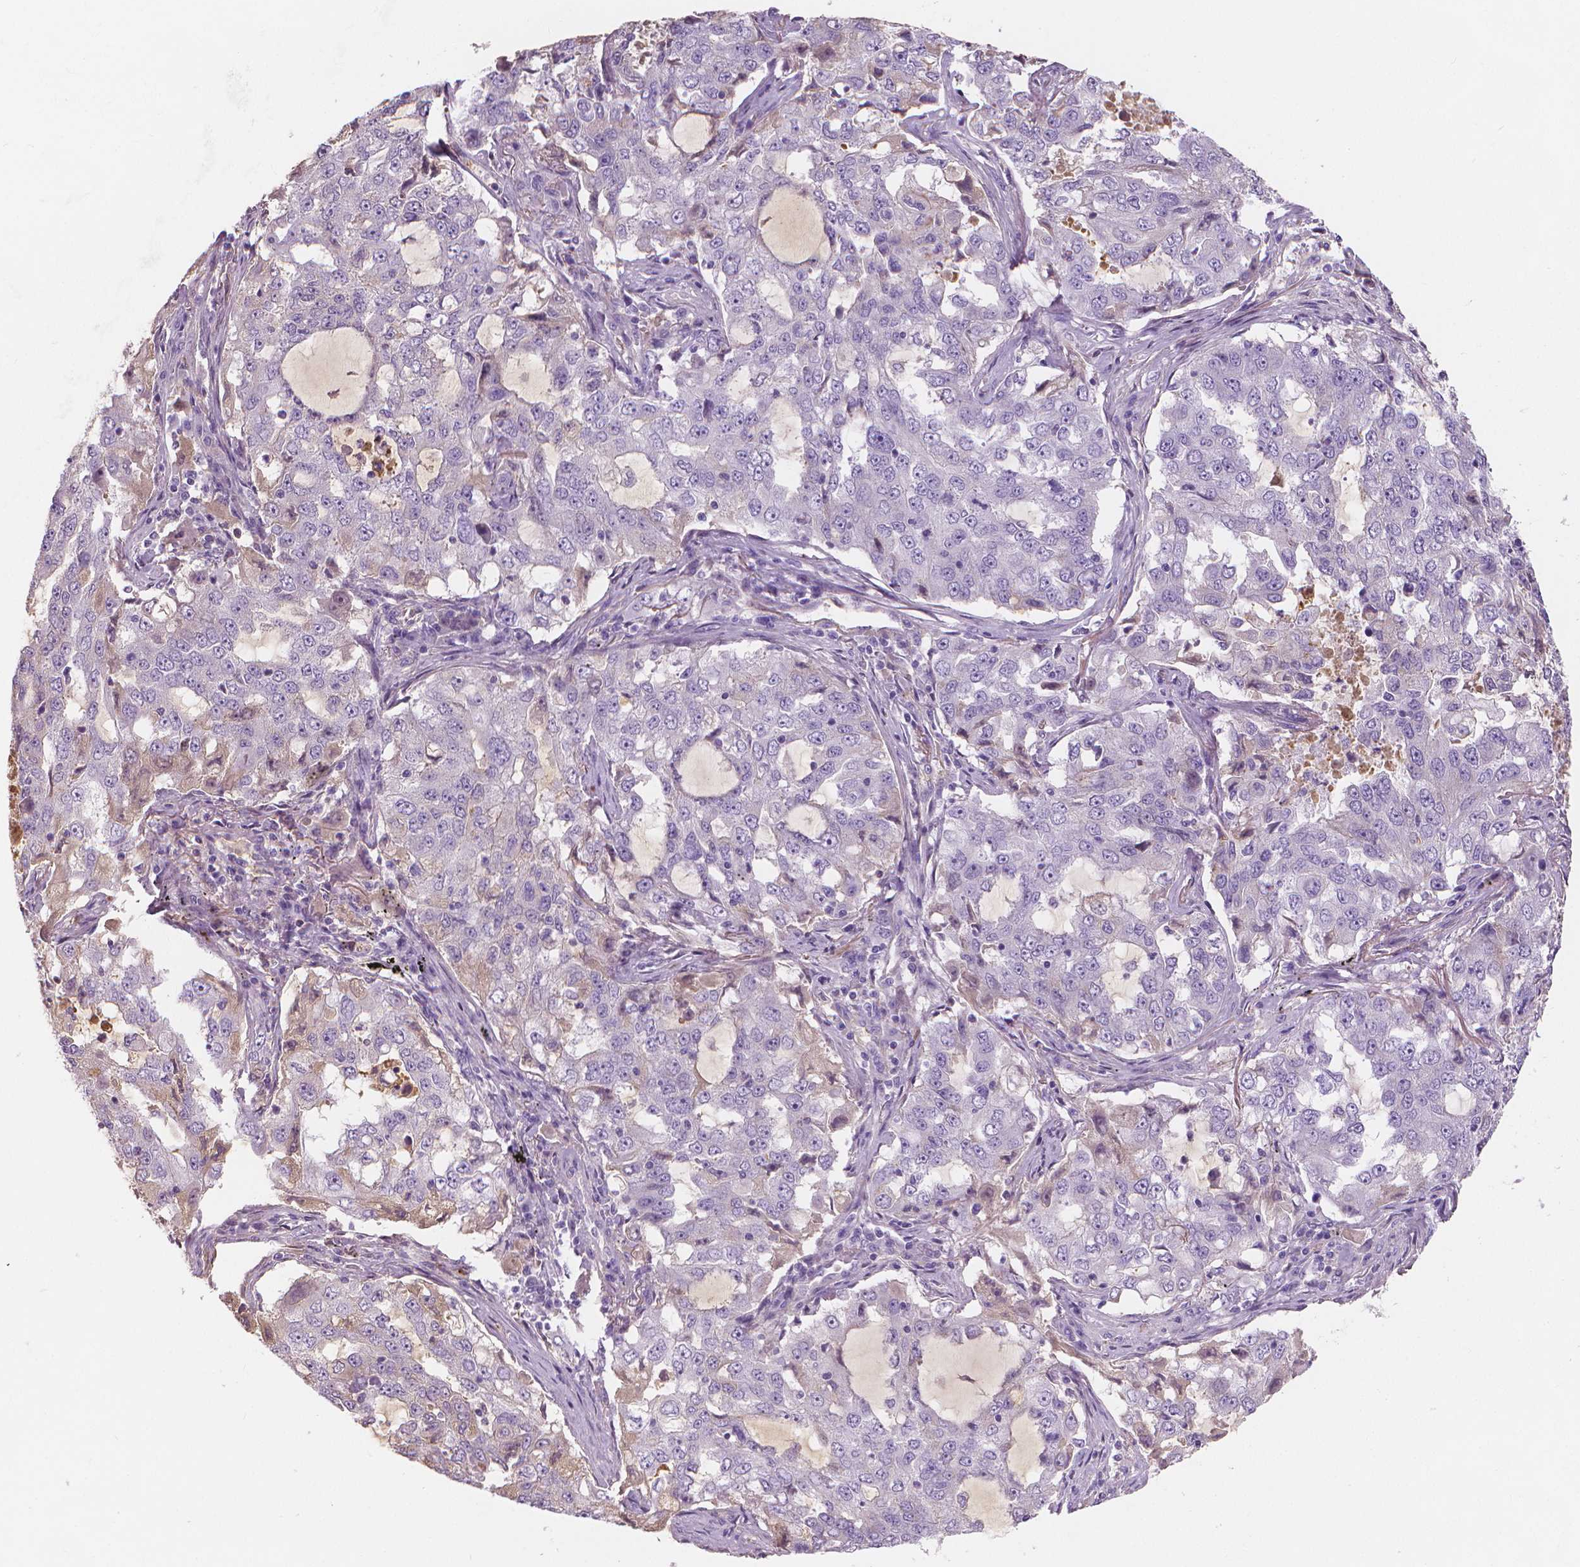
{"staining": {"intensity": "weak", "quantity": "<25%", "location": "cytoplasmic/membranous"}, "tissue": "lung cancer", "cell_type": "Tumor cells", "image_type": "cancer", "snomed": [{"axis": "morphology", "description": "Adenocarcinoma, NOS"}, {"axis": "topography", "description": "Lung"}], "caption": "IHC of human adenocarcinoma (lung) shows no expression in tumor cells. Nuclei are stained in blue.", "gene": "APOA4", "patient": {"sex": "female", "age": 61}}